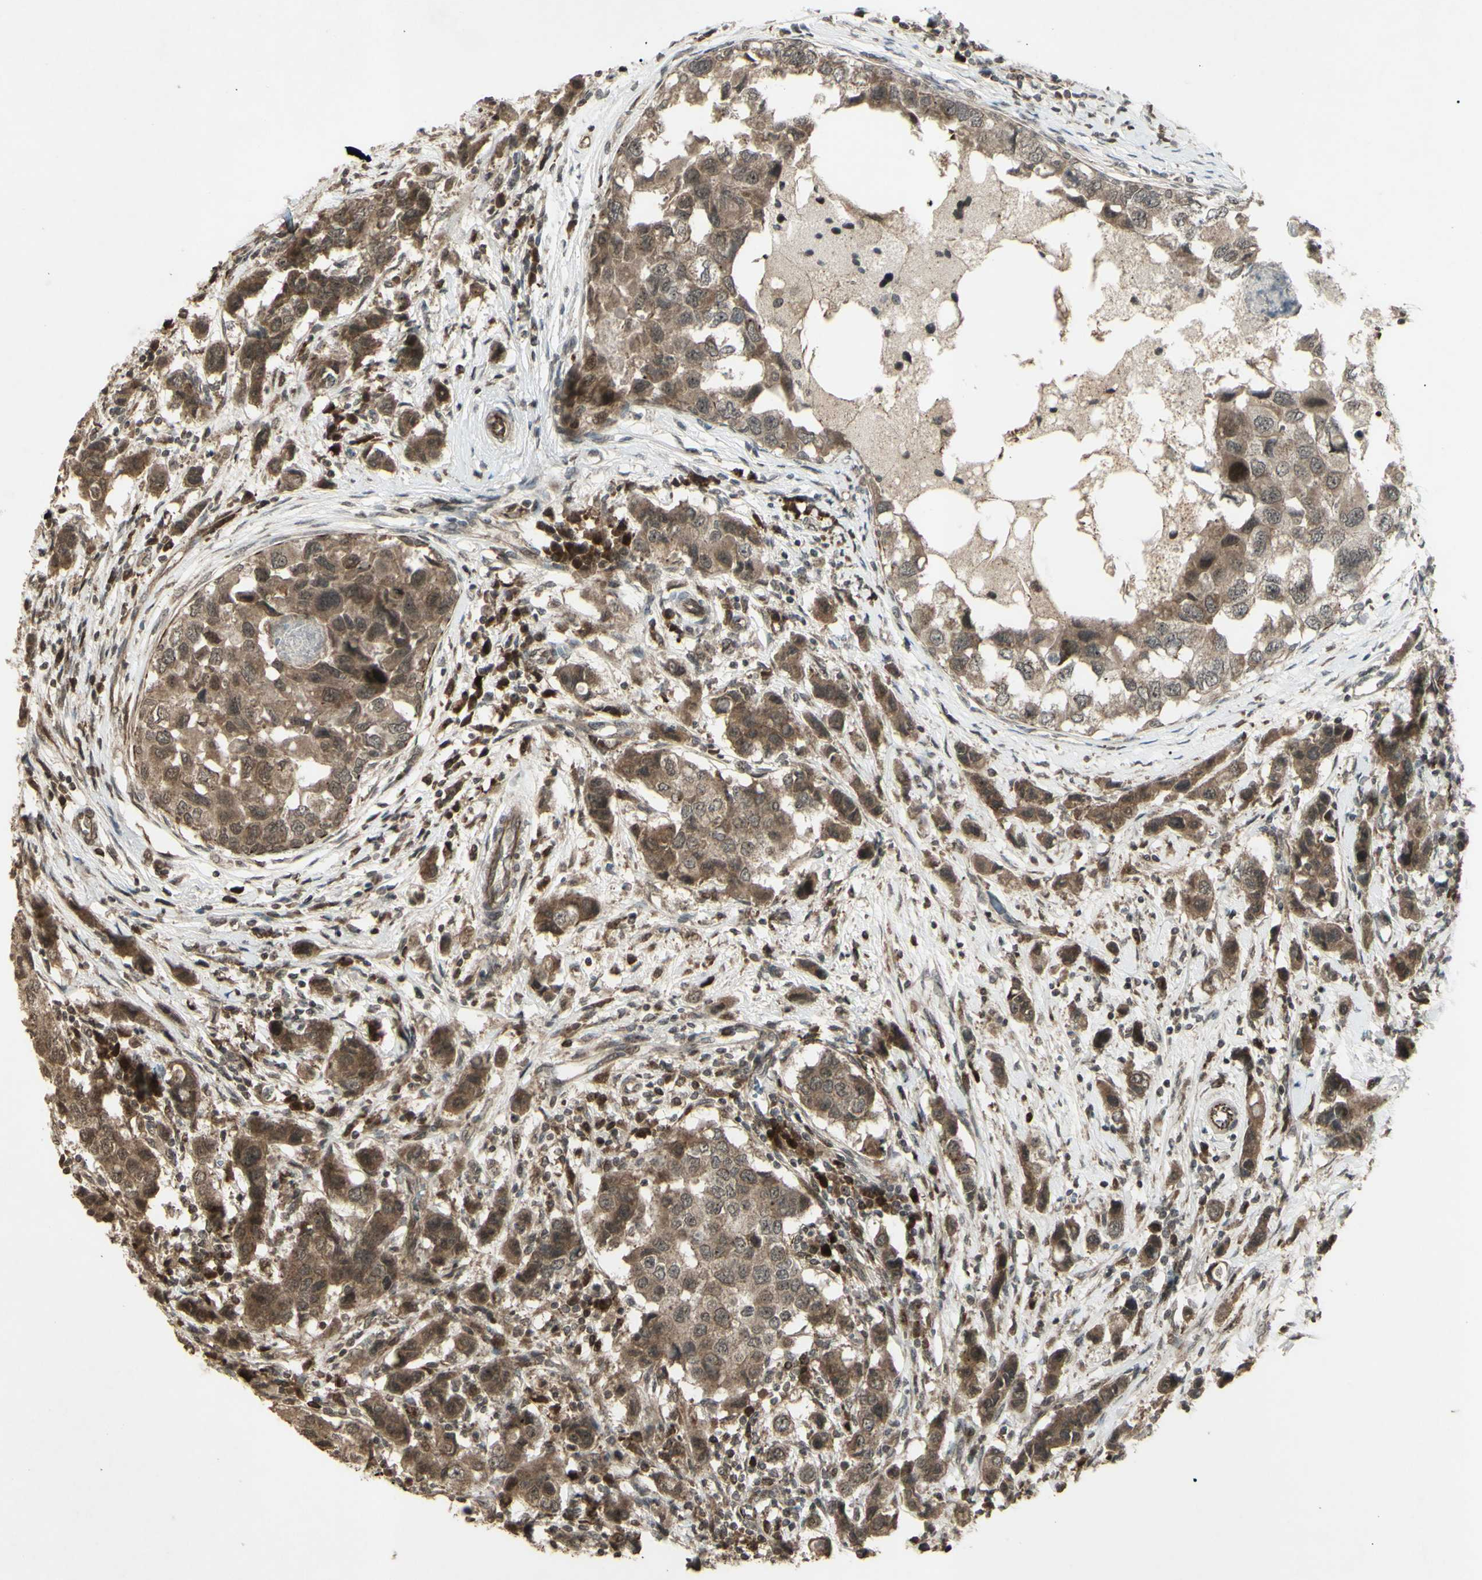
{"staining": {"intensity": "moderate", "quantity": ">75%", "location": "cytoplasmic/membranous,nuclear"}, "tissue": "breast cancer", "cell_type": "Tumor cells", "image_type": "cancer", "snomed": [{"axis": "morphology", "description": "Normal tissue, NOS"}, {"axis": "morphology", "description": "Duct carcinoma"}, {"axis": "topography", "description": "Breast"}], "caption": "Tumor cells demonstrate medium levels of moderate cytoplasmic/membranous and nuclear staining in approximately >75% of cells in infiltrating ductal carcinoma (breast). (Brightfield microscopy of DAB IHC at high magnification).", "gene": "BLNK", "patient": {"sex": "female", "age": 50}}